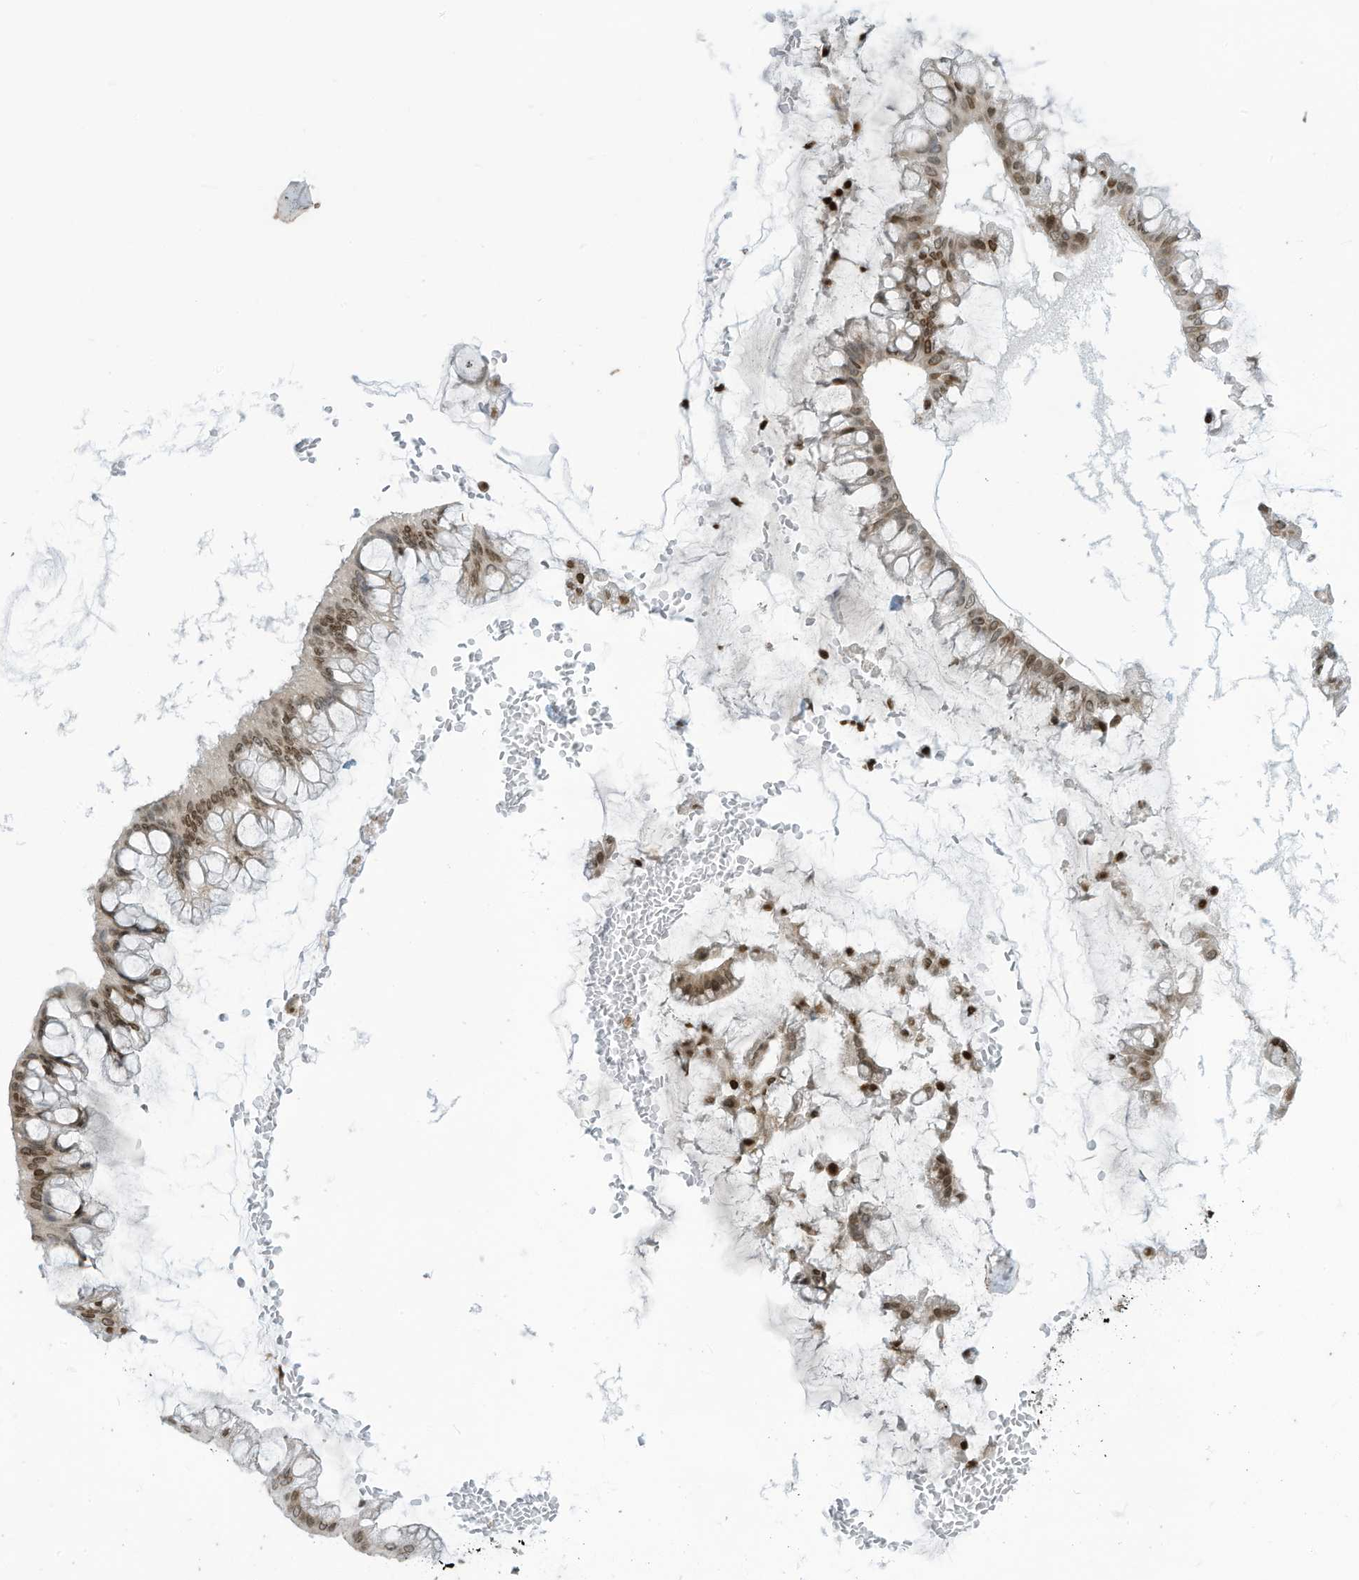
{"staining": {"intensity": "moderate", "quantity": ">75%", "location": "nuclear"}, "tissue": "ovarian cancer", "cell_type": "Tumor cells", "image_type": "cancer", "snomed": [{"axis": "morphology", "description": "Cystadenocarcinoma, mucinous, NOS"}, {"axis": "topography", "description": "Ovary"}], "caption": "Ovarian mucinous cystadenocarcinoma tissue demonstrates moderate nuclear expression in about >75% of tumor cells (IHC, brightfield microscopy, high magnification).", "gene": "ADI1", "patient": {"sex": "female", "age": 73}}